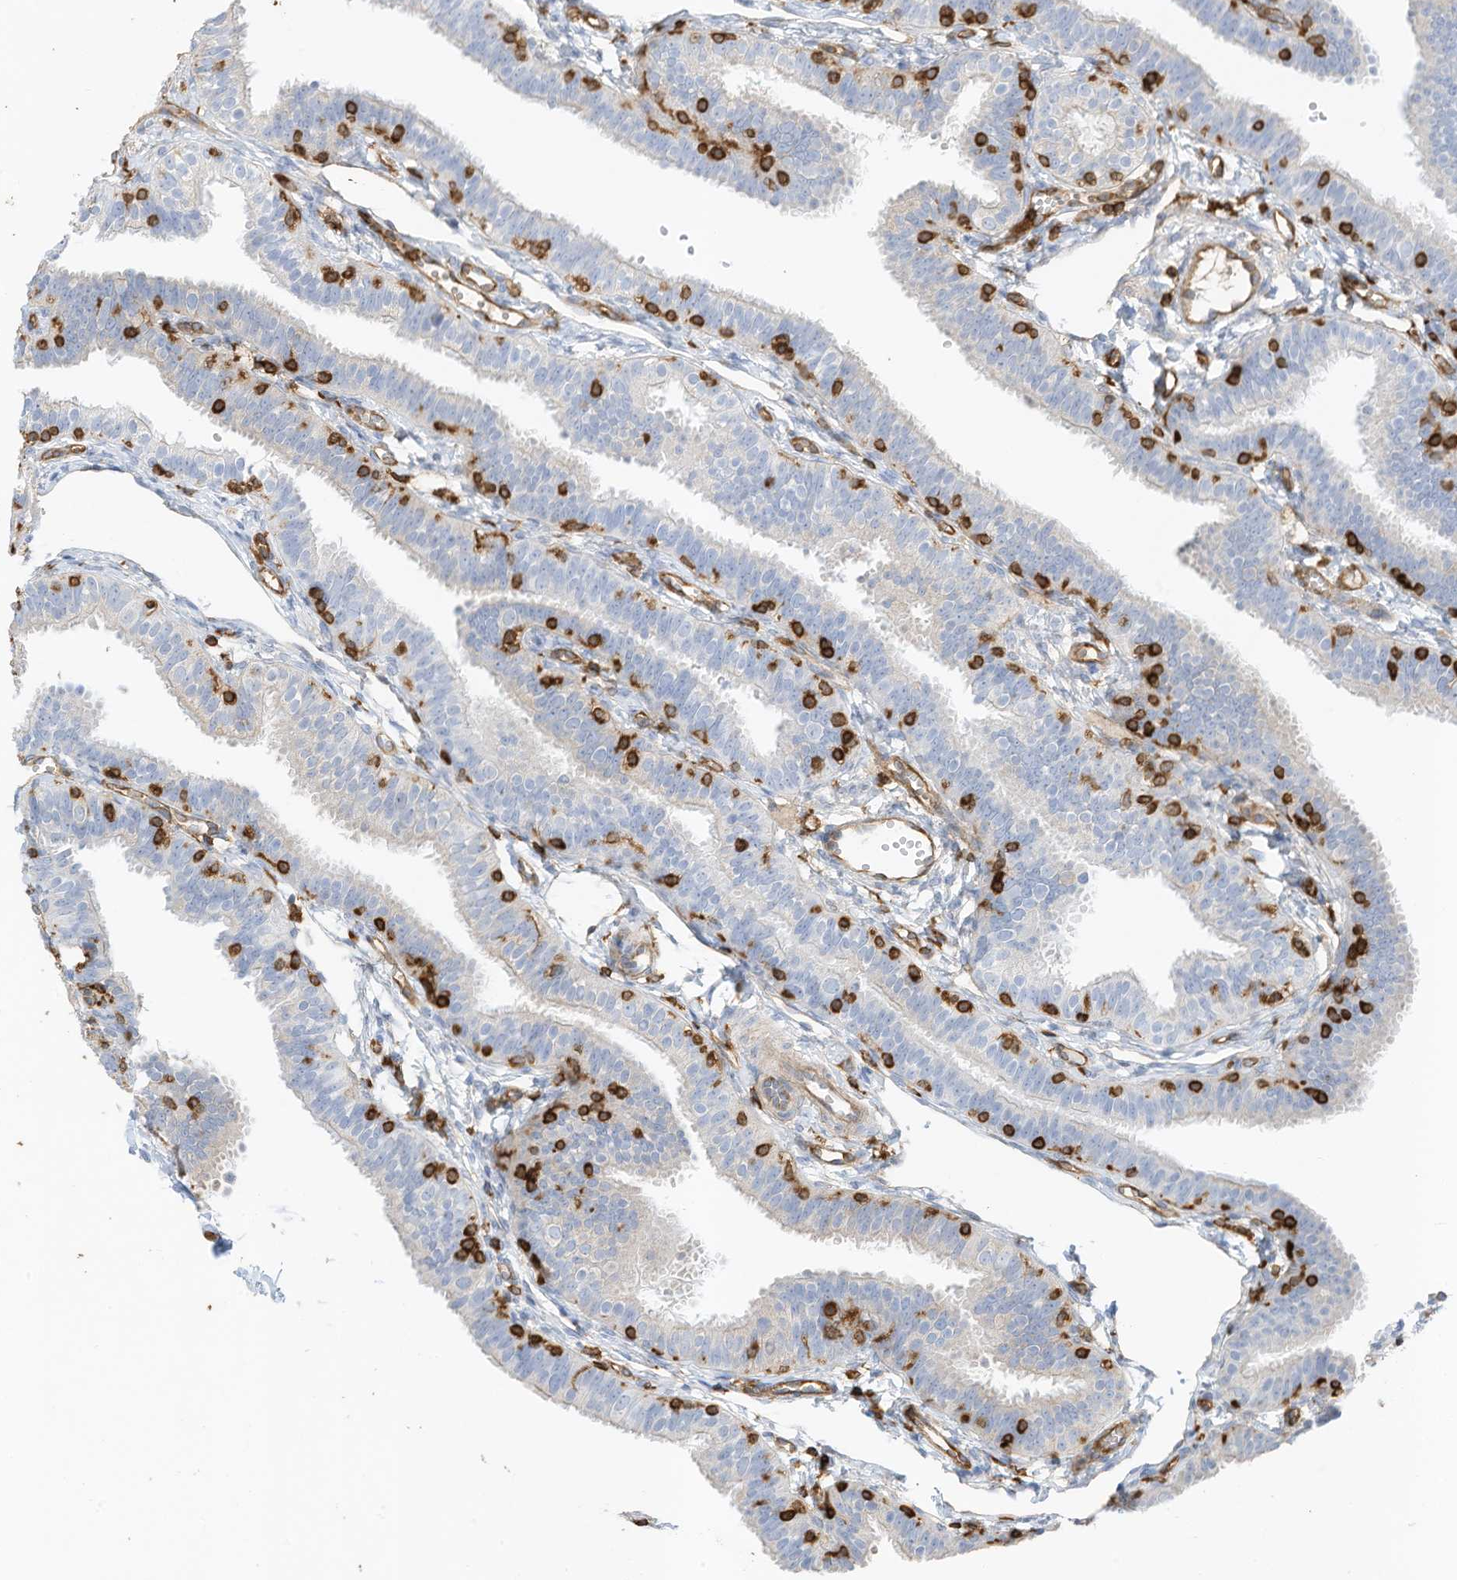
{"staining": {"intensity": "negative", "quantity": "none", "location": "none"}, "tissue": "fallopian tube", "cell_type": "Glandular cells", "image_type": "normal", "snomed": [{"axis": "morphology", "description": "Normal tissue, NOS"}, {"axis": "topography", "description": "Fallopian tube"}], "caption": "Normal fallopian tube was stained to show a protein in brown. There is no significant positivity in glandular cells. (Brightfield microscopy of DAB (3,3'-diaminobenzidine) immunohistochemistry (IHC) at high magnification).", "gene": "ARHGAP25", "patient": {"sex": "female", "age": 35}}